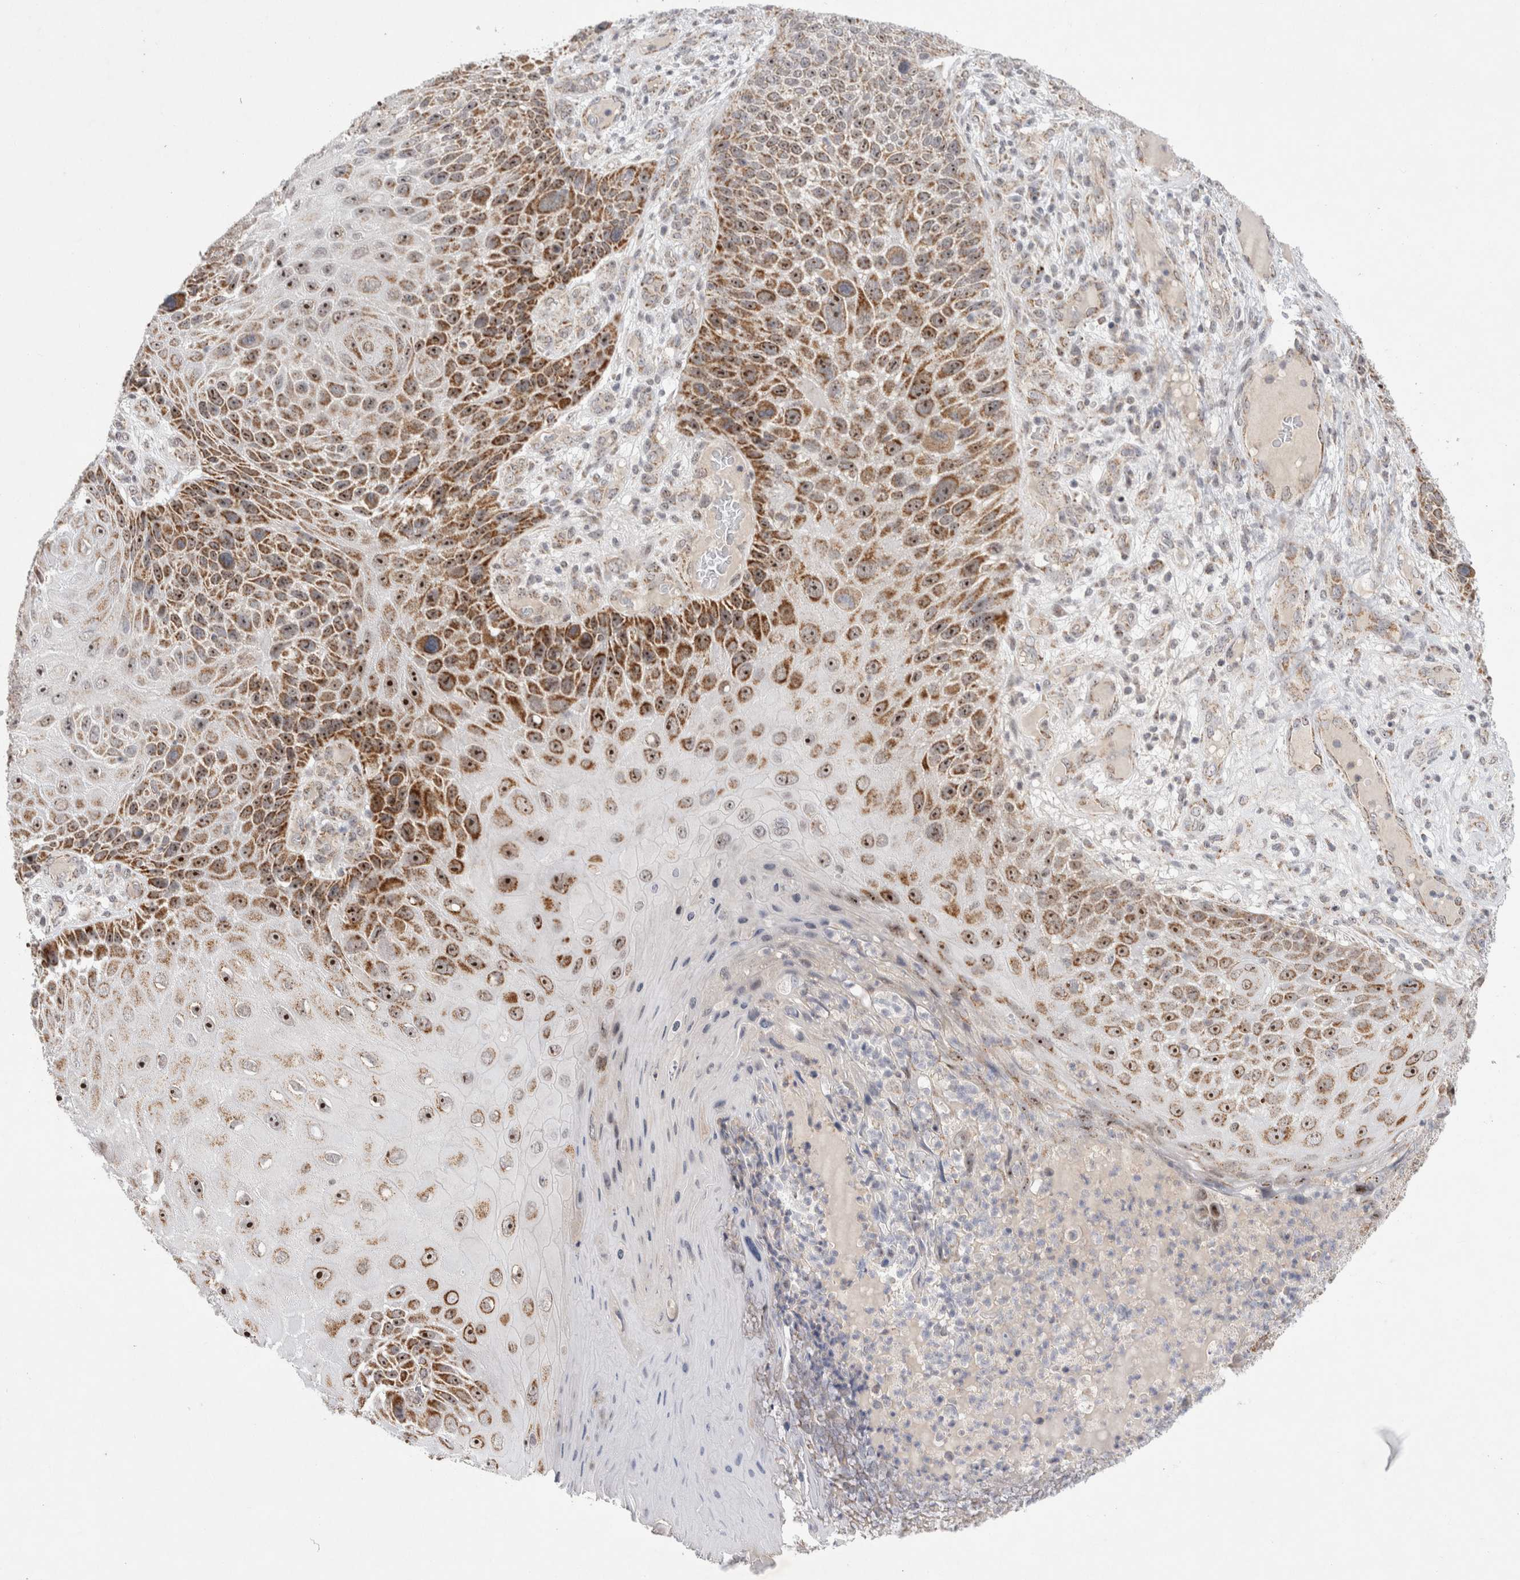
{"staining": {"intensity": "moderate", "quantity": ">75%", "location": "cytoplasmic/membranous,nuclear"}, "tissue": "skin cancer", "cell_type": "Tumor cells", "image_type": "cancer", "snomed": [{"axis": "morphology", "description": "Squamous cell carcinoma, NOS"}, {"axis": "topography", "description": "Skin"}], "caption": "A micrograph of squamous cell carcinoma (skin) stained for a protein demonstrates moderate cytoplasmic/membranous and nuclear brown staining in tumor cells. (DAB IHC with brightfield microscopy, high magnification).", "gene": "MRPL37", "patient": {"sex": "female", "age": 88}}